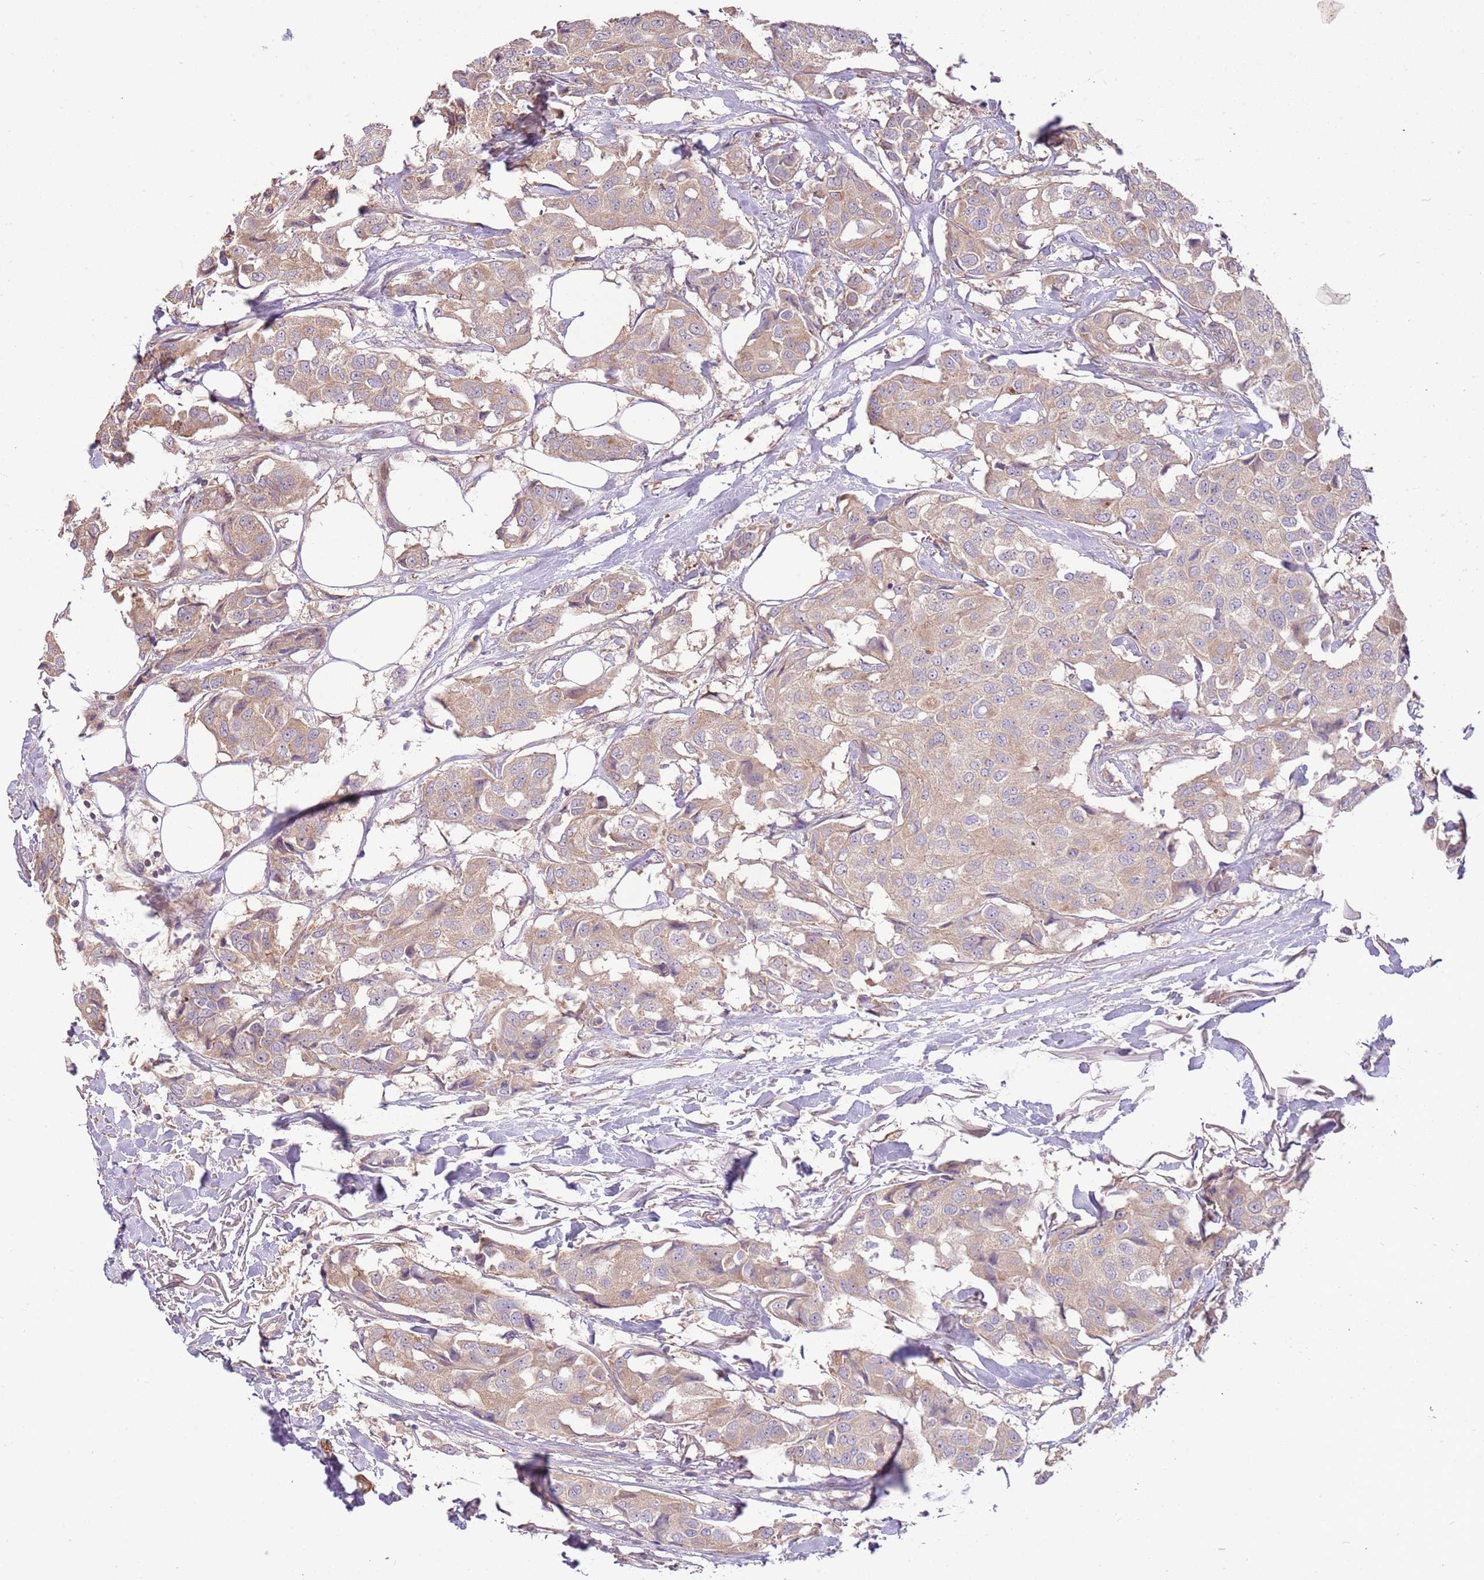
{"staining": {"intensity": "weak", "quantity": ">75%", "location": "cytoplasmic/membranous"}, "tissue": "breast cancer", "cell_type": "Tumor cells", "image_type": "cancer", "snomed": [{"axis": "morphology", "description": "Duct carcinoma"}, {"axis": "topography", "description": "Breast"}], "caption": "A brown stain shows weak cytoplasmic/membranous staining of a protein in breast cancer tumor cells.", "gene": "RNF128", "patient": {"sex": "female", "age": 80}}